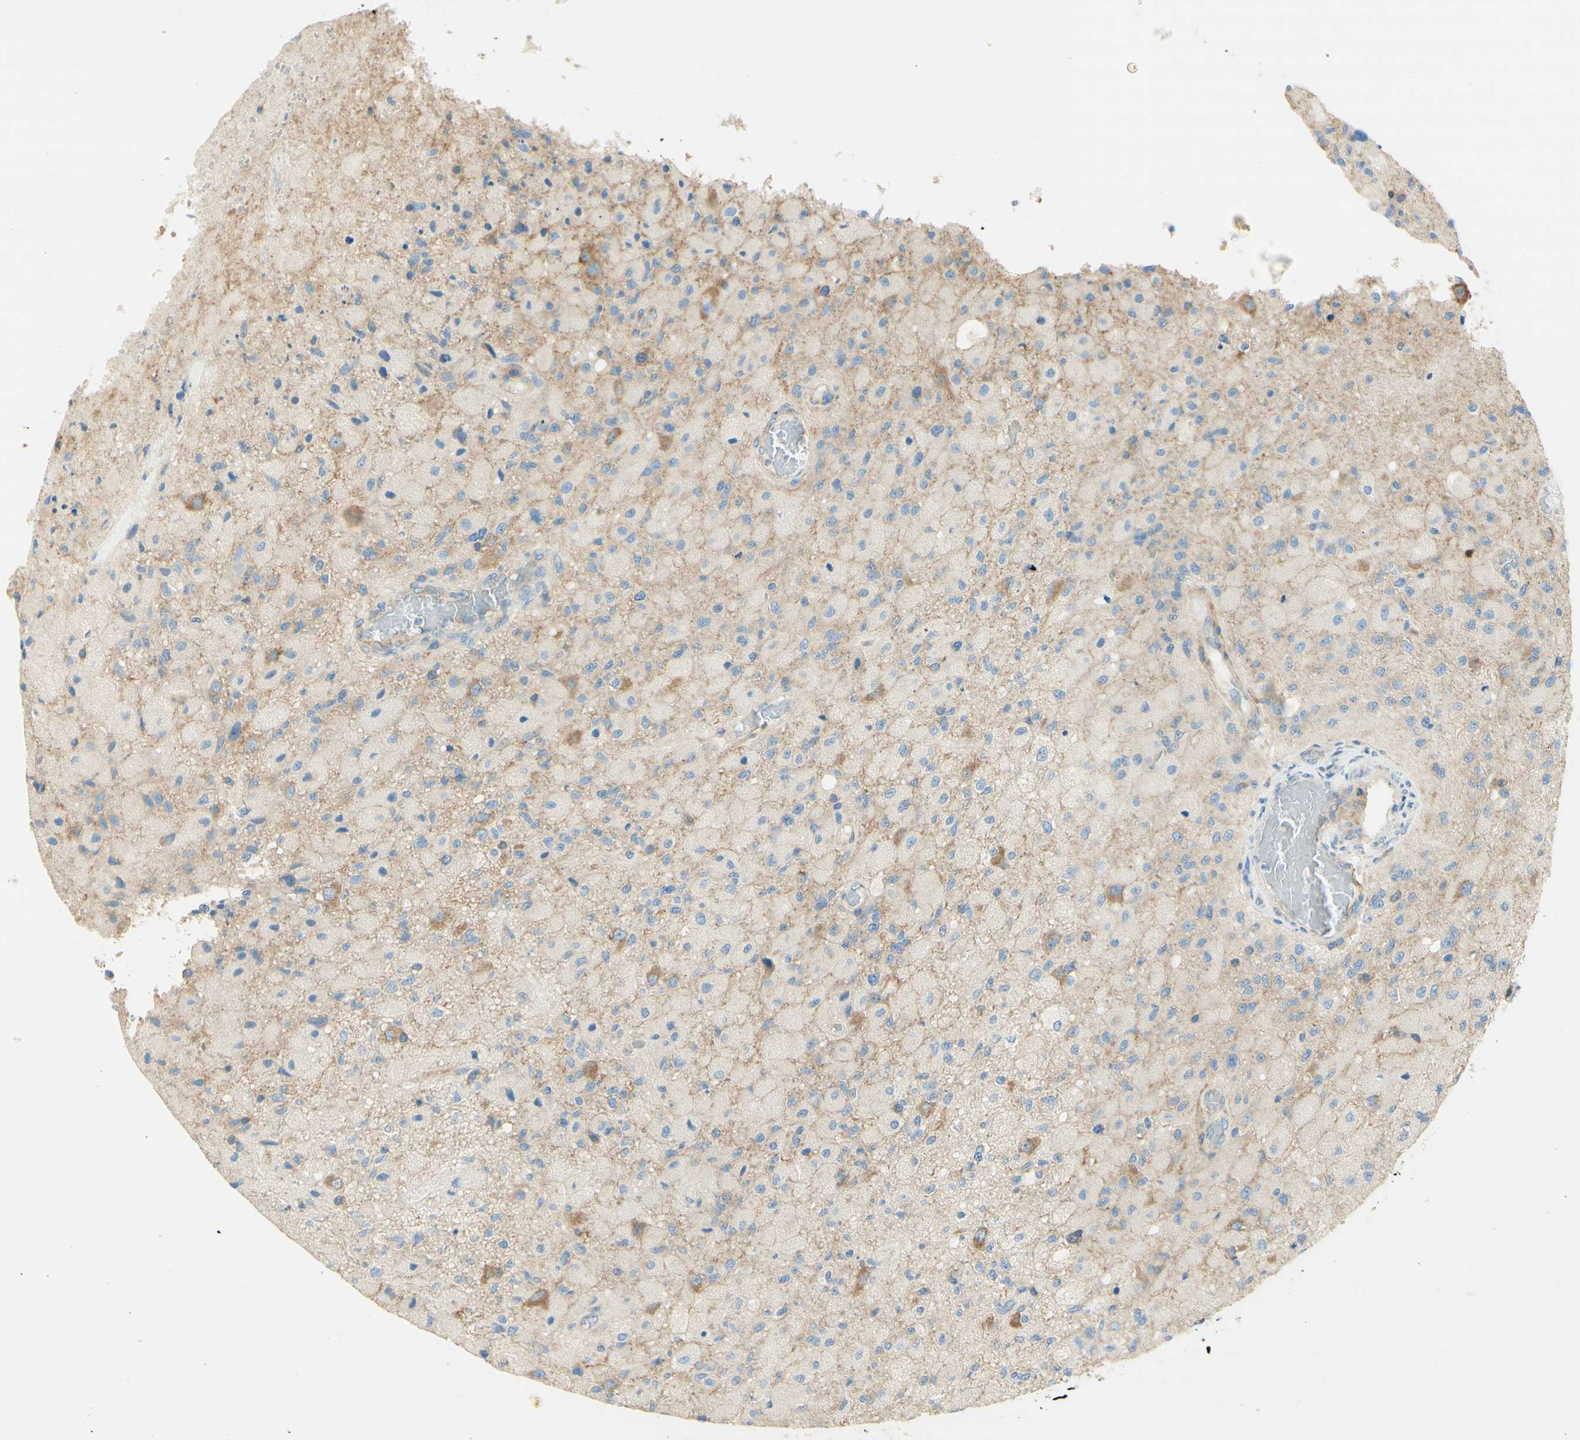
{"staining": {"intensity": "negative", "quantity": "none", "location": "none"}, "tissue": "glioma", "cell_type": "Tumor cells", "image_type": "cancer", "snomed": [{"axis": "morphology", "description": "Normal tissue, NOS"}, {"axis": "morphology", "description": "Glioma, malignant, High grade"}, {"axis": "topography", "description": "Cerebral cortex"}], "caption": "IHC of human malignant glioma (high-grade) shows no positivity in tumor cells.", "gene": "CLTC", "patient": {"sex": "male", "age": 77}}